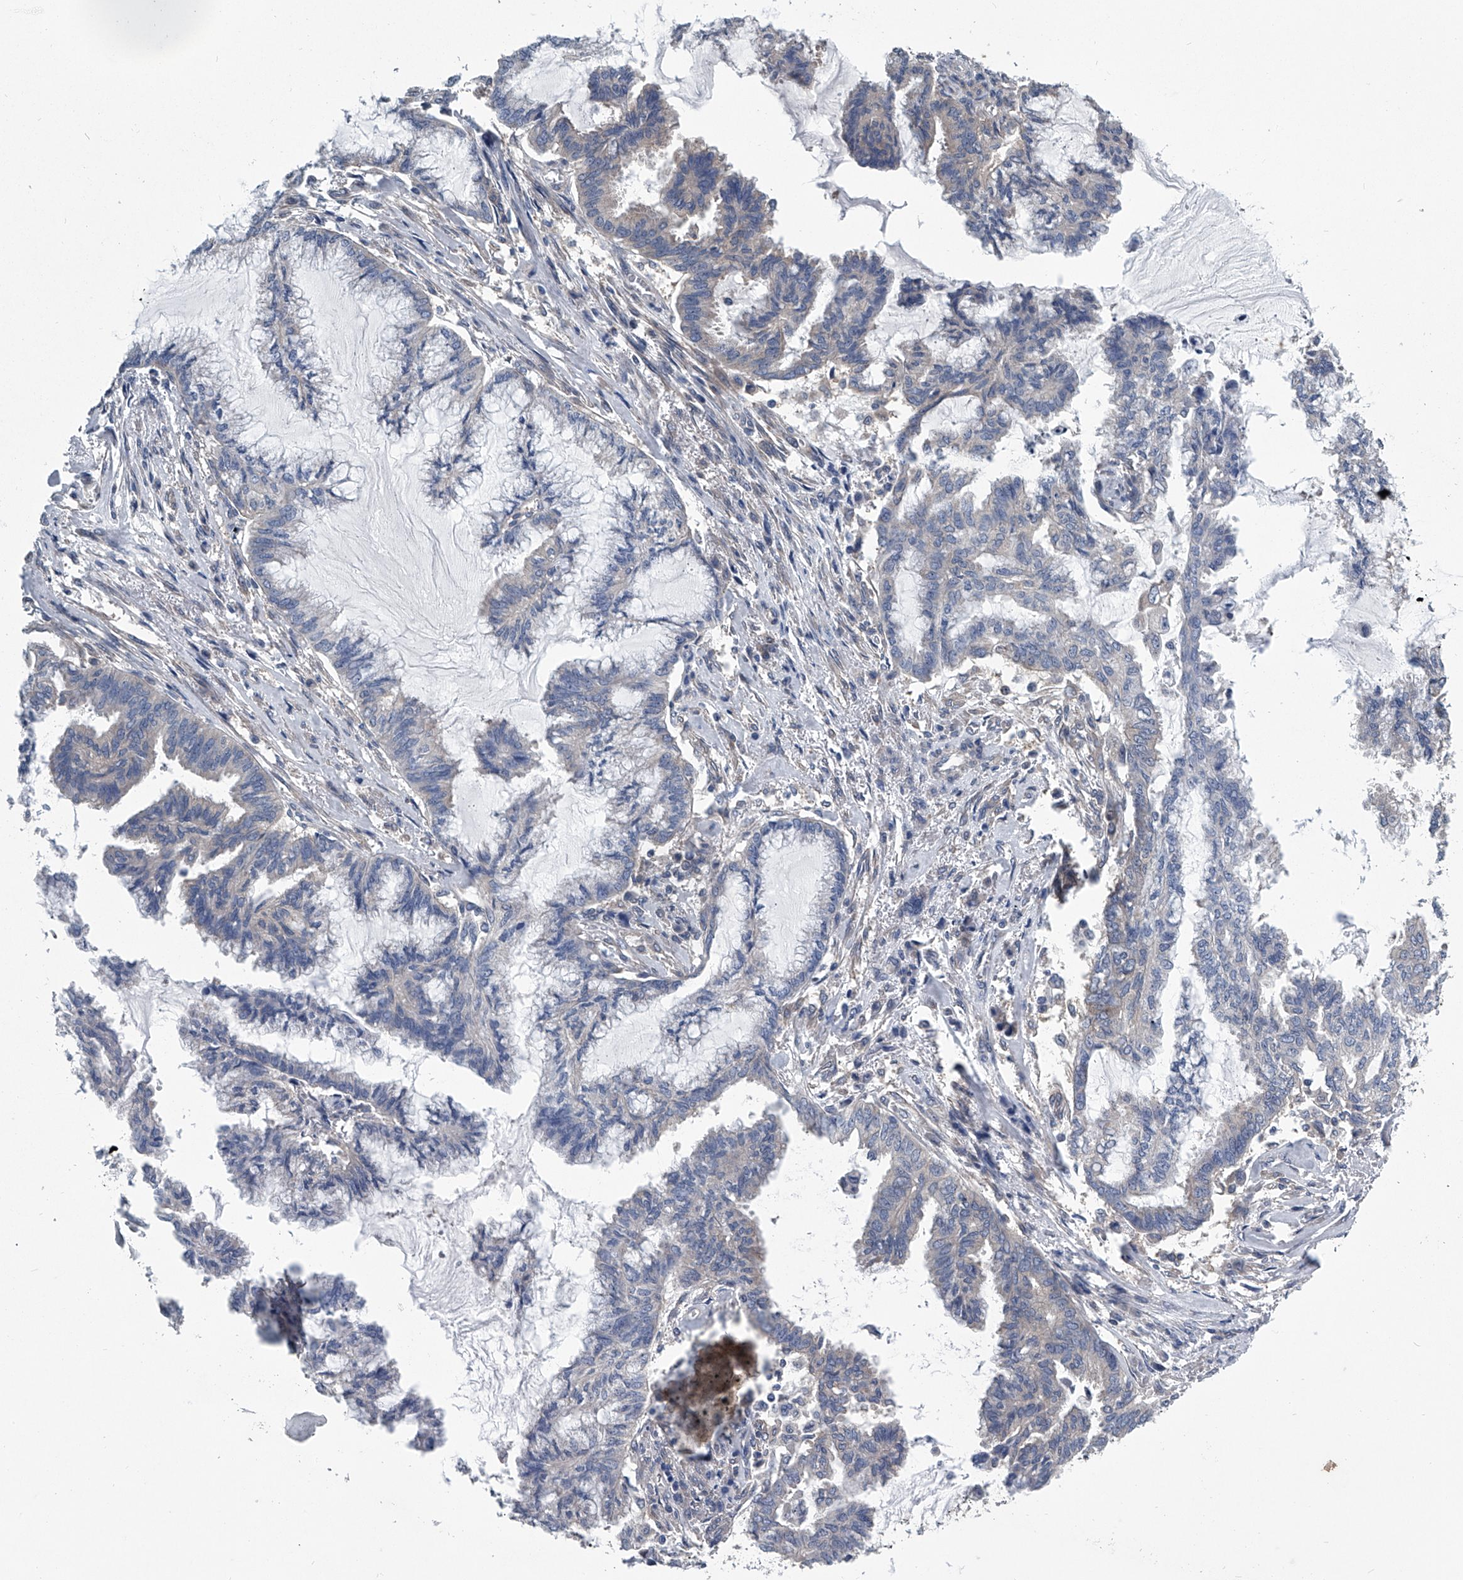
{"staining": {"intensity": "negative", "quantity": "none", "location": "none"}, "tissue": "endometrial cancer", "cell_type": "Tumor cells", "image_type": "cancer", "snomed": [{"axis": "morphology", "description": "Adenocarcinoma, NOS"}, {"axis": "topography", "description": "Endometrium"}], "caption": "Immunohistochemical staining of human endometrial cancer displays no significant staining in tumor cells.", "gene": "PPP2R5D", "patient": {"sex": "female", "age": 86}}